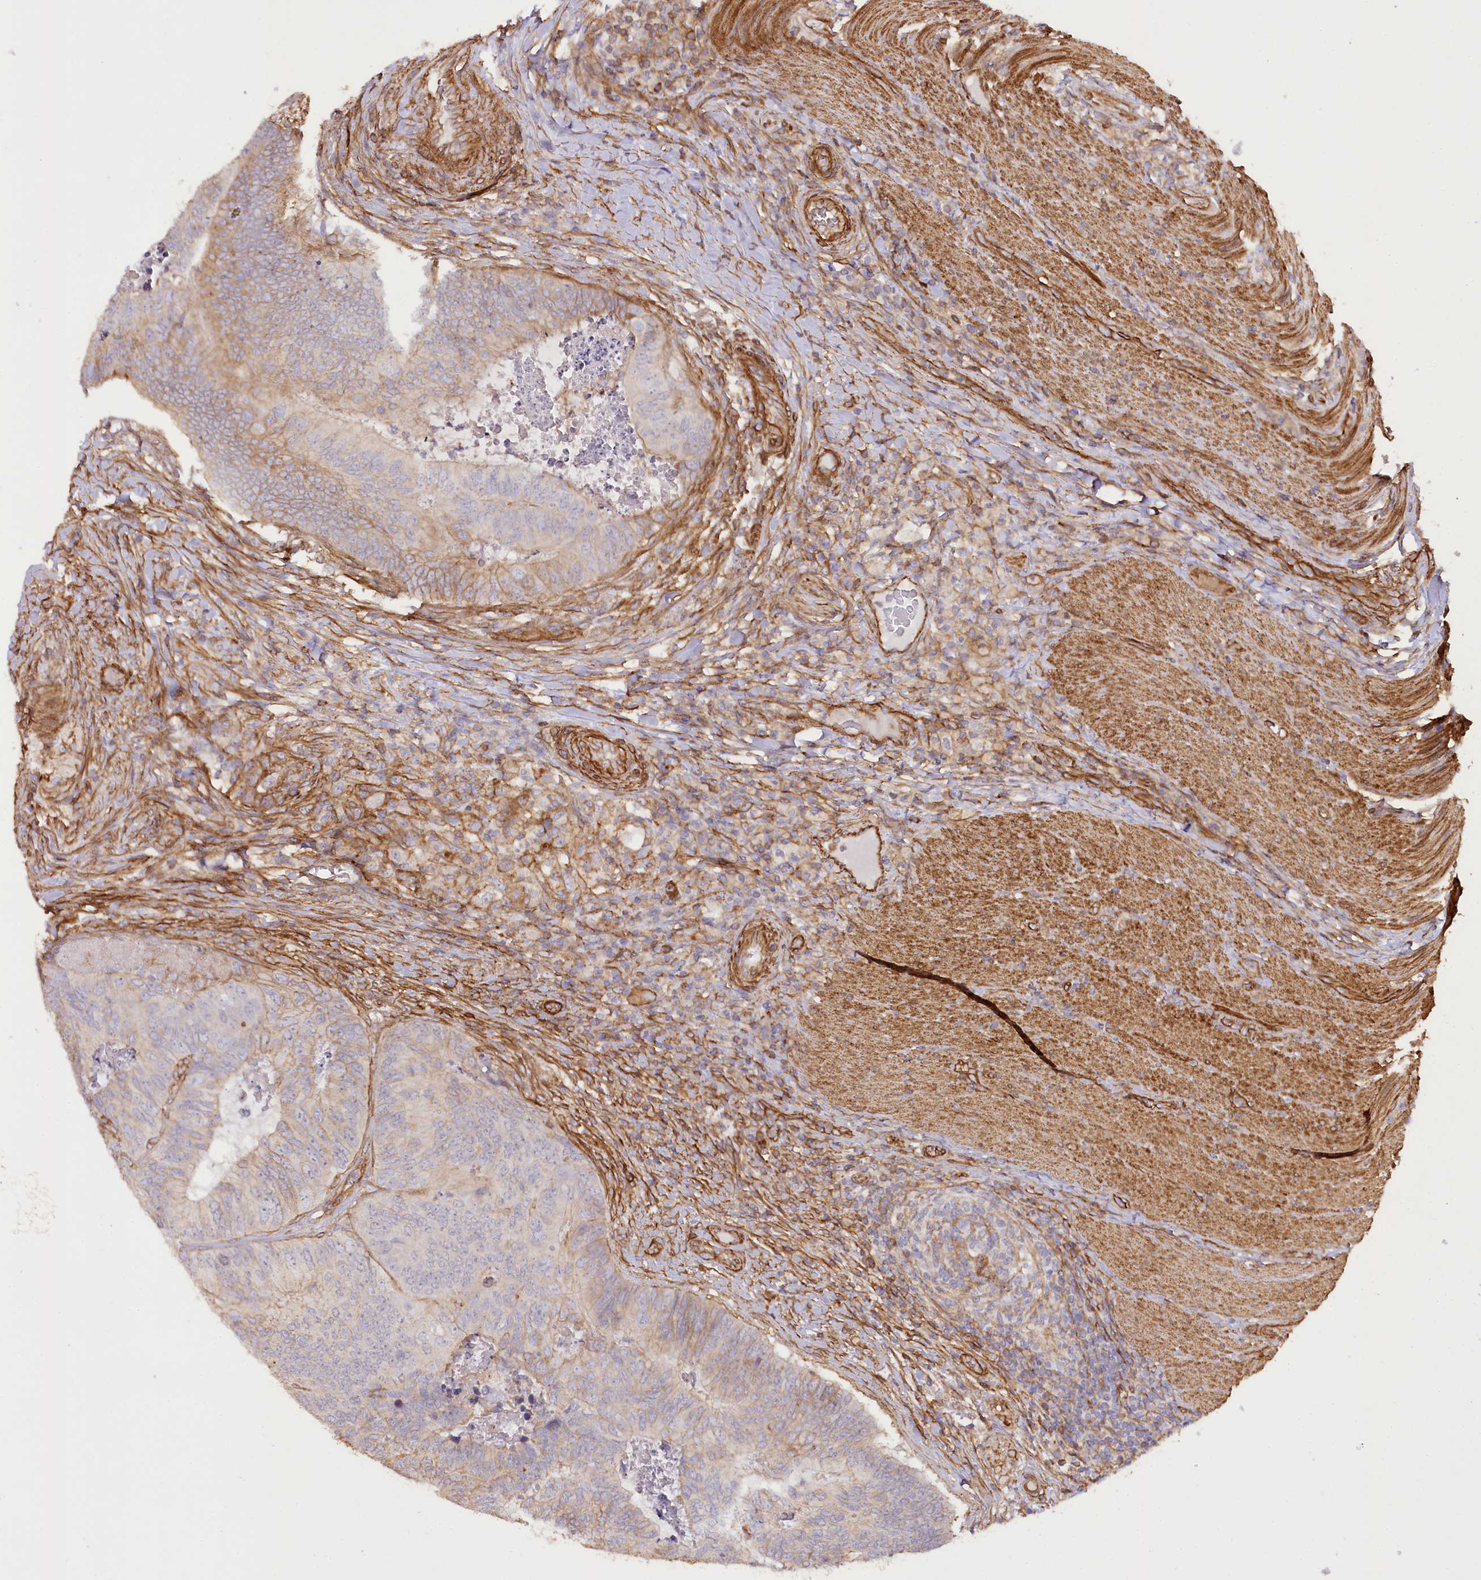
{"staining": {"intensity": "moderate", "quantity": "<25%", "location": "cytoplasmic/membranous"}, "tissue": "colorectal cancer", "cell_type": "Tumor cells", "image_type": "cancer", "snomed": [{"axis": "morphology", "description": "Adenocarcinoma, NOS"}, {"axis": "topography", "description": "Colon"}], "caption": "DAB immunohistochemical staining of human colorectal adenocarcinoma demonstrates moderate cytoplasmic/membranous protein expression in about <25% of tumor cells.", "gene": "SYNPO2", "patient": {"sex": "female", "age": 67}}